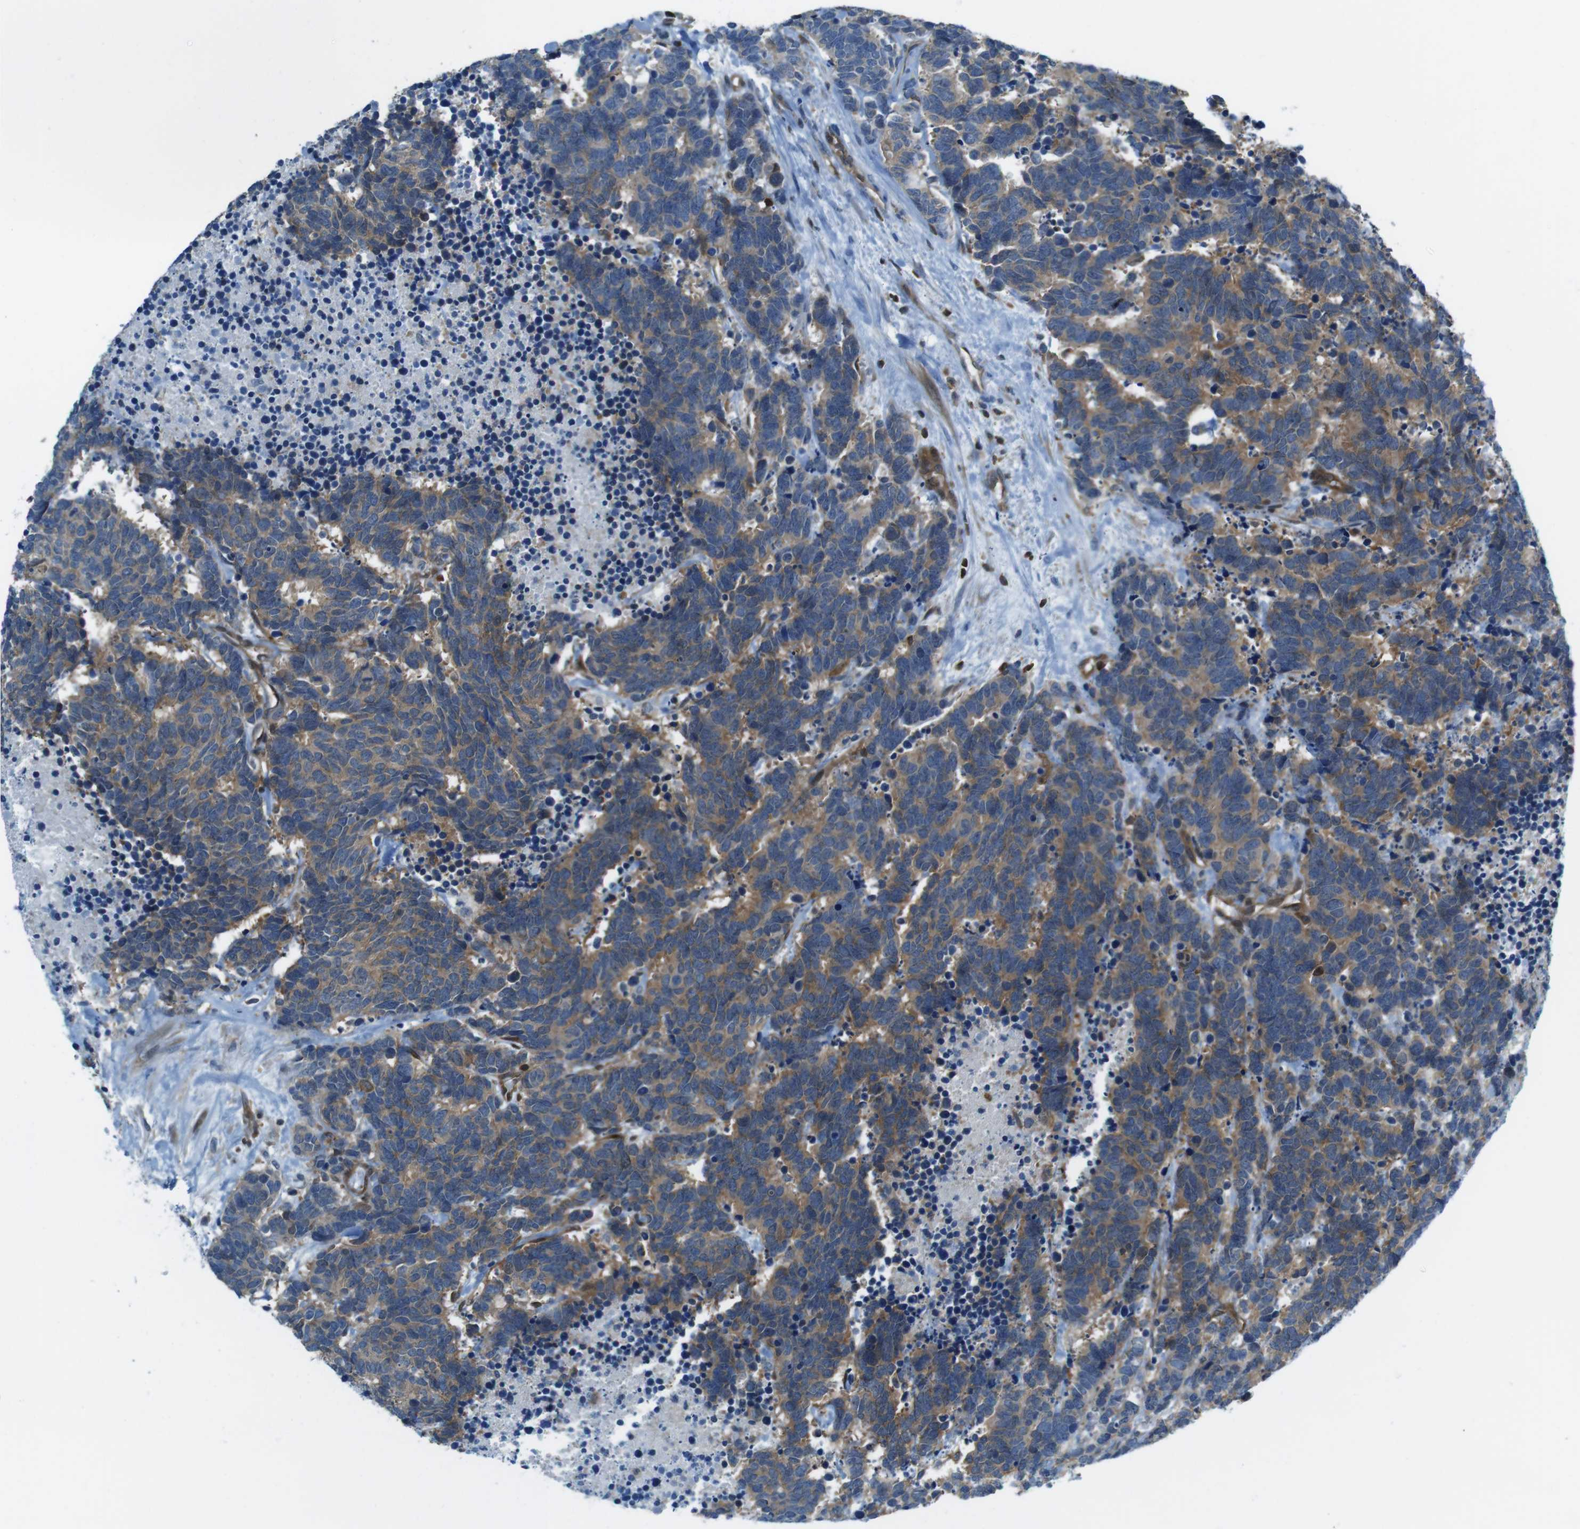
{"staining": {"intensity": "moderate", "quantity": "25%-75%", "location": "cytoplasmic/membranous"}, "tissue": "carcinoid", "cell_type": "Tumor cells", "image_type": "cancer", "snomed": [{"axis": "morphology", "description": "Carcinoma, NOS"}, {"axis": "morphology", "description": "Carcinoid, malignant, NOS"}, {"axis": "topography", "description": "Urinary bladder"}], "caption": "DAB (3,3'-diaminobenzidine) immunohistochemical staining of human carcinoid reveals moderate cytoplasmic/membranous protein positivity in about 25%-75% of tumor cells. The staining was performed using DAB to visualize the protein expression in brown, while the nuclei were stained in blue with hematoxylin (Magnification: 20x).", "gene": "TES", "patient": {"sex": "male", "age": 57}}